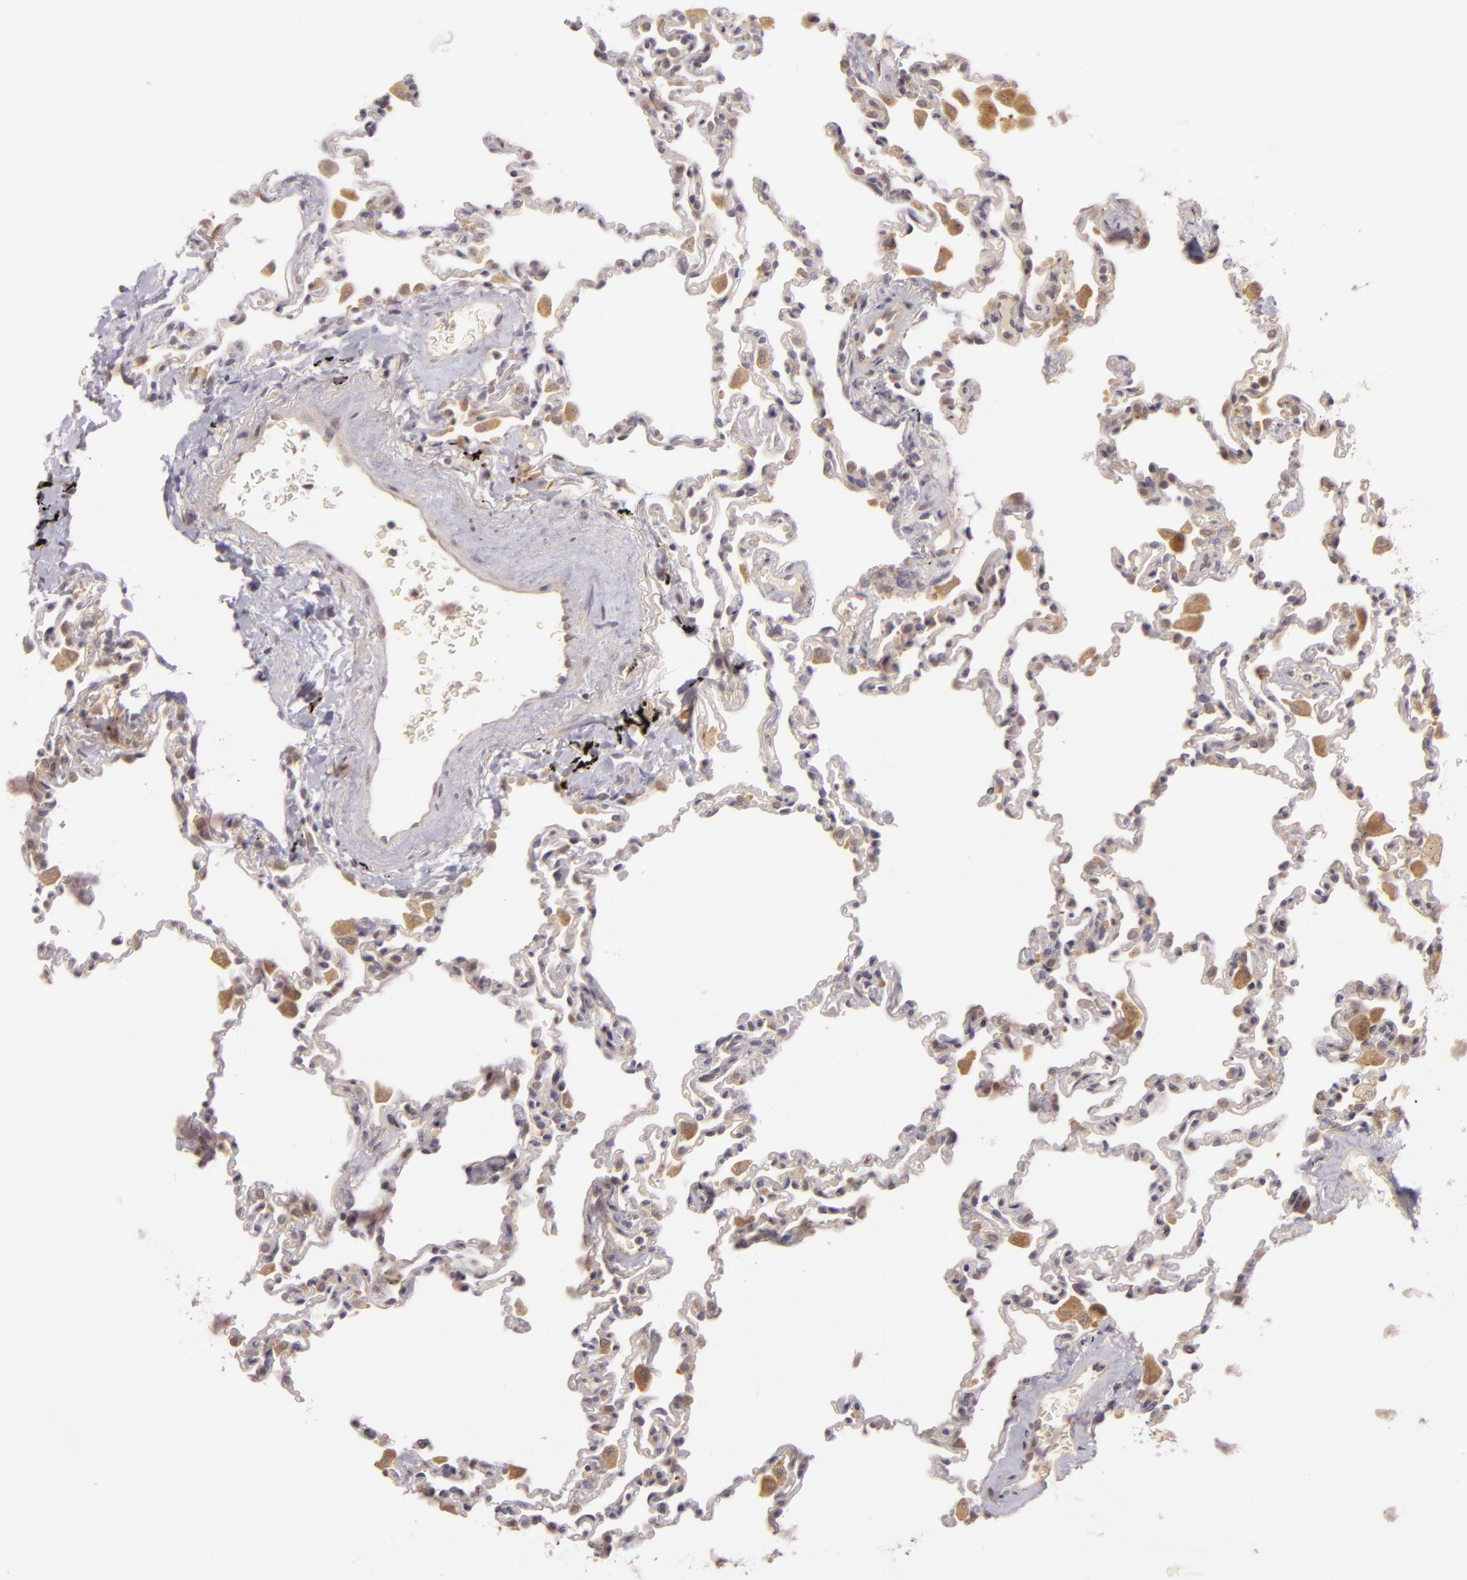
{"staining": {"intensity": "negative", "quantity": "none", "location": "none"}, "tissue": "lung", "cell_type": "Alveolar cells", "image_type": "normal", "snomed": [{"axis": "morphology", "description": "Normal tissue, NOS"}, {"axis": "topography", "description": "Lung"}], "caption": "Human lung stained for a protein using IHC demonstrates no positivity in alveolar cells.", "gene": "PPP1R3F", "patient": {"sex": "male", "age": 59}}